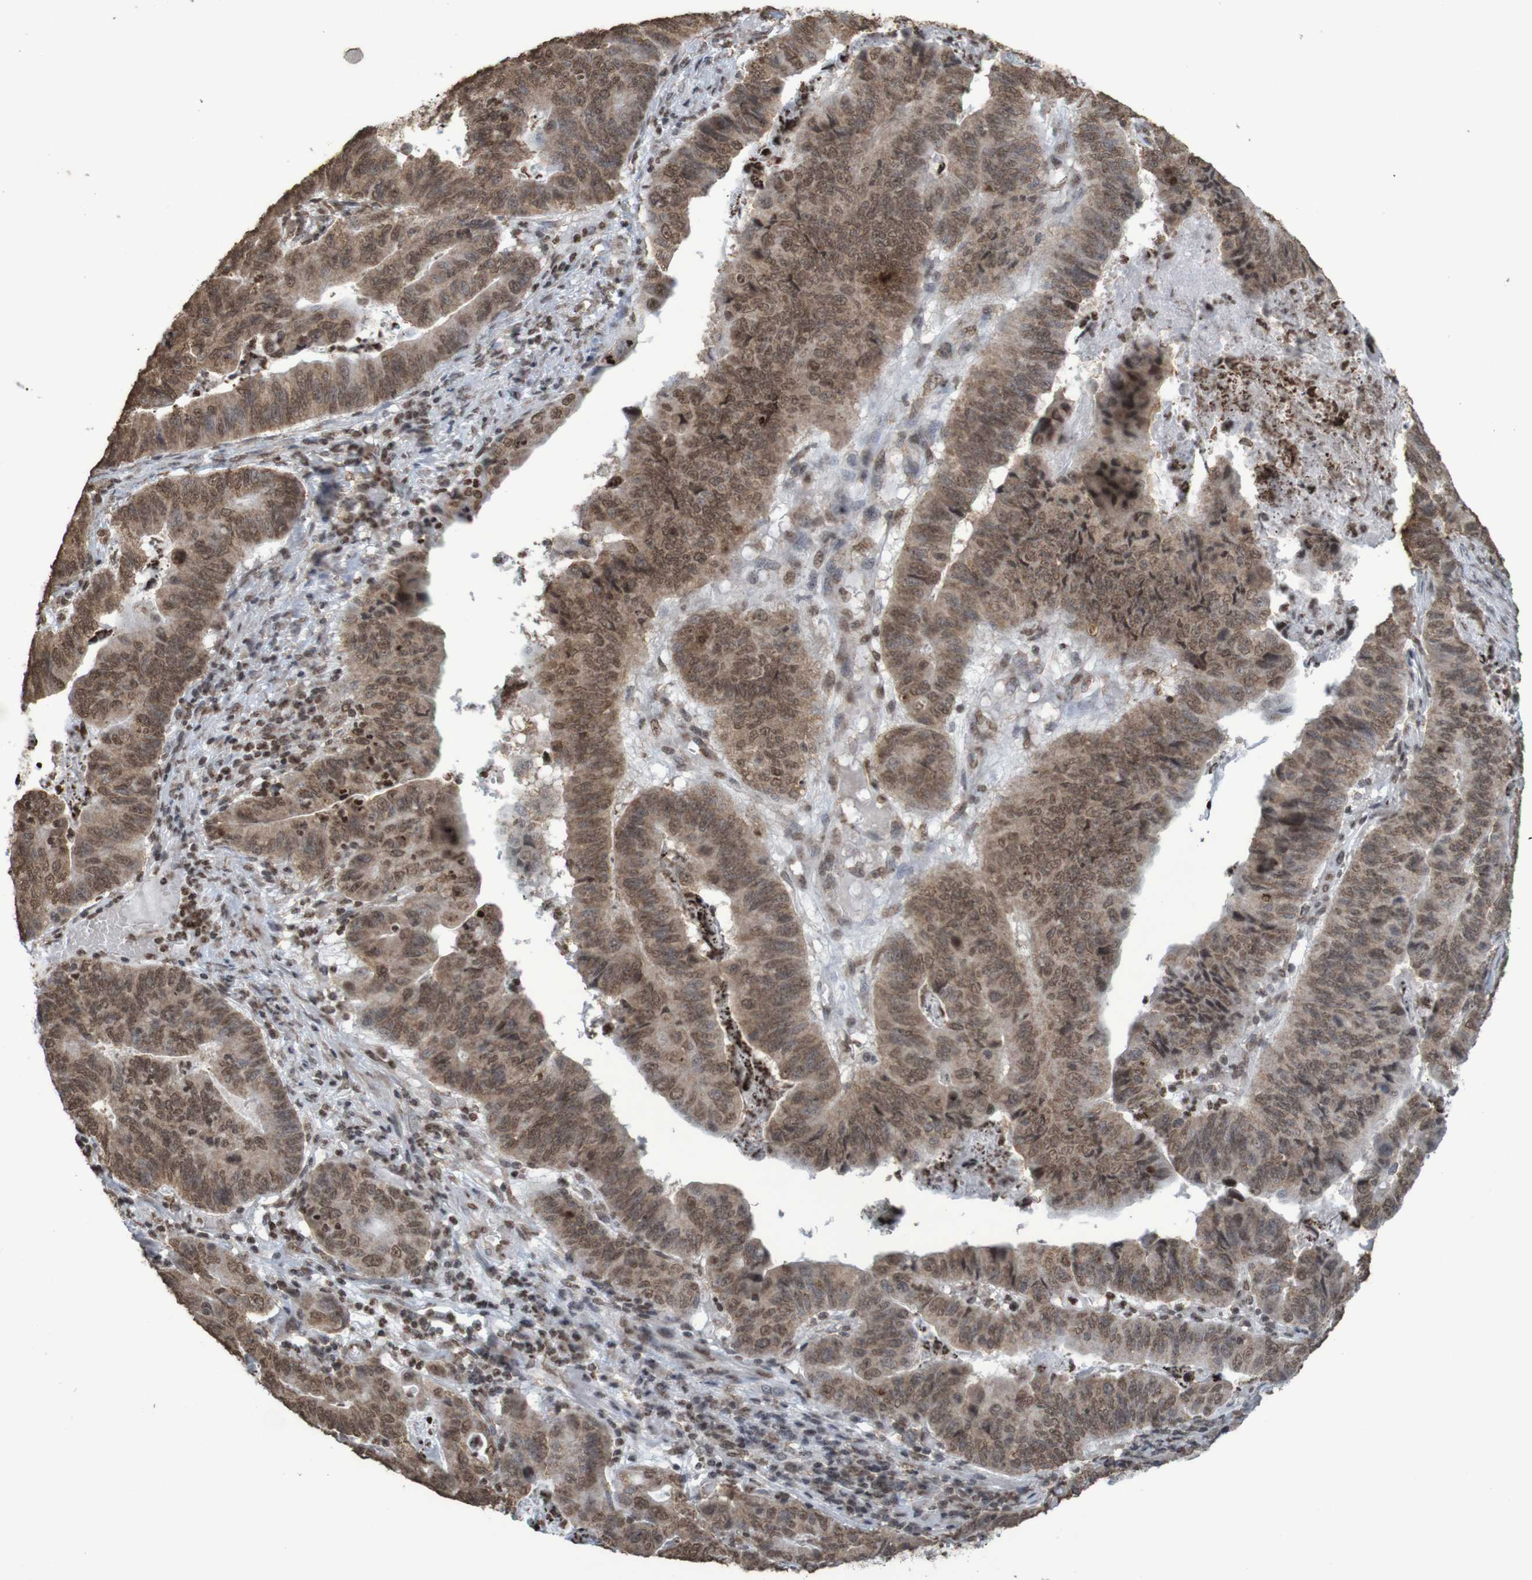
{"staining": {"intensity": "moderate", "quantity": ">75%", "location": "cytoplasmic/membranous,nuclear"}, "tissue": "stomach cancer", "cell_type": "Tumor cells", "image_type": "cancer", "snomed": [{"axis": "morphology", "description": "Adenocarcinoma, NOS"}, {"axis": "topography", "description": "Stomach, lower"}], "caption": "Human adenocarcinoma (stomach) stained with a brown dye demonstrates moderate cytoplasmic/membranous and nuclear positive positivity in approximately >75% of tumor cells.", "gene": "GFI1", "patient": {"sex": "male", "age": 77}}